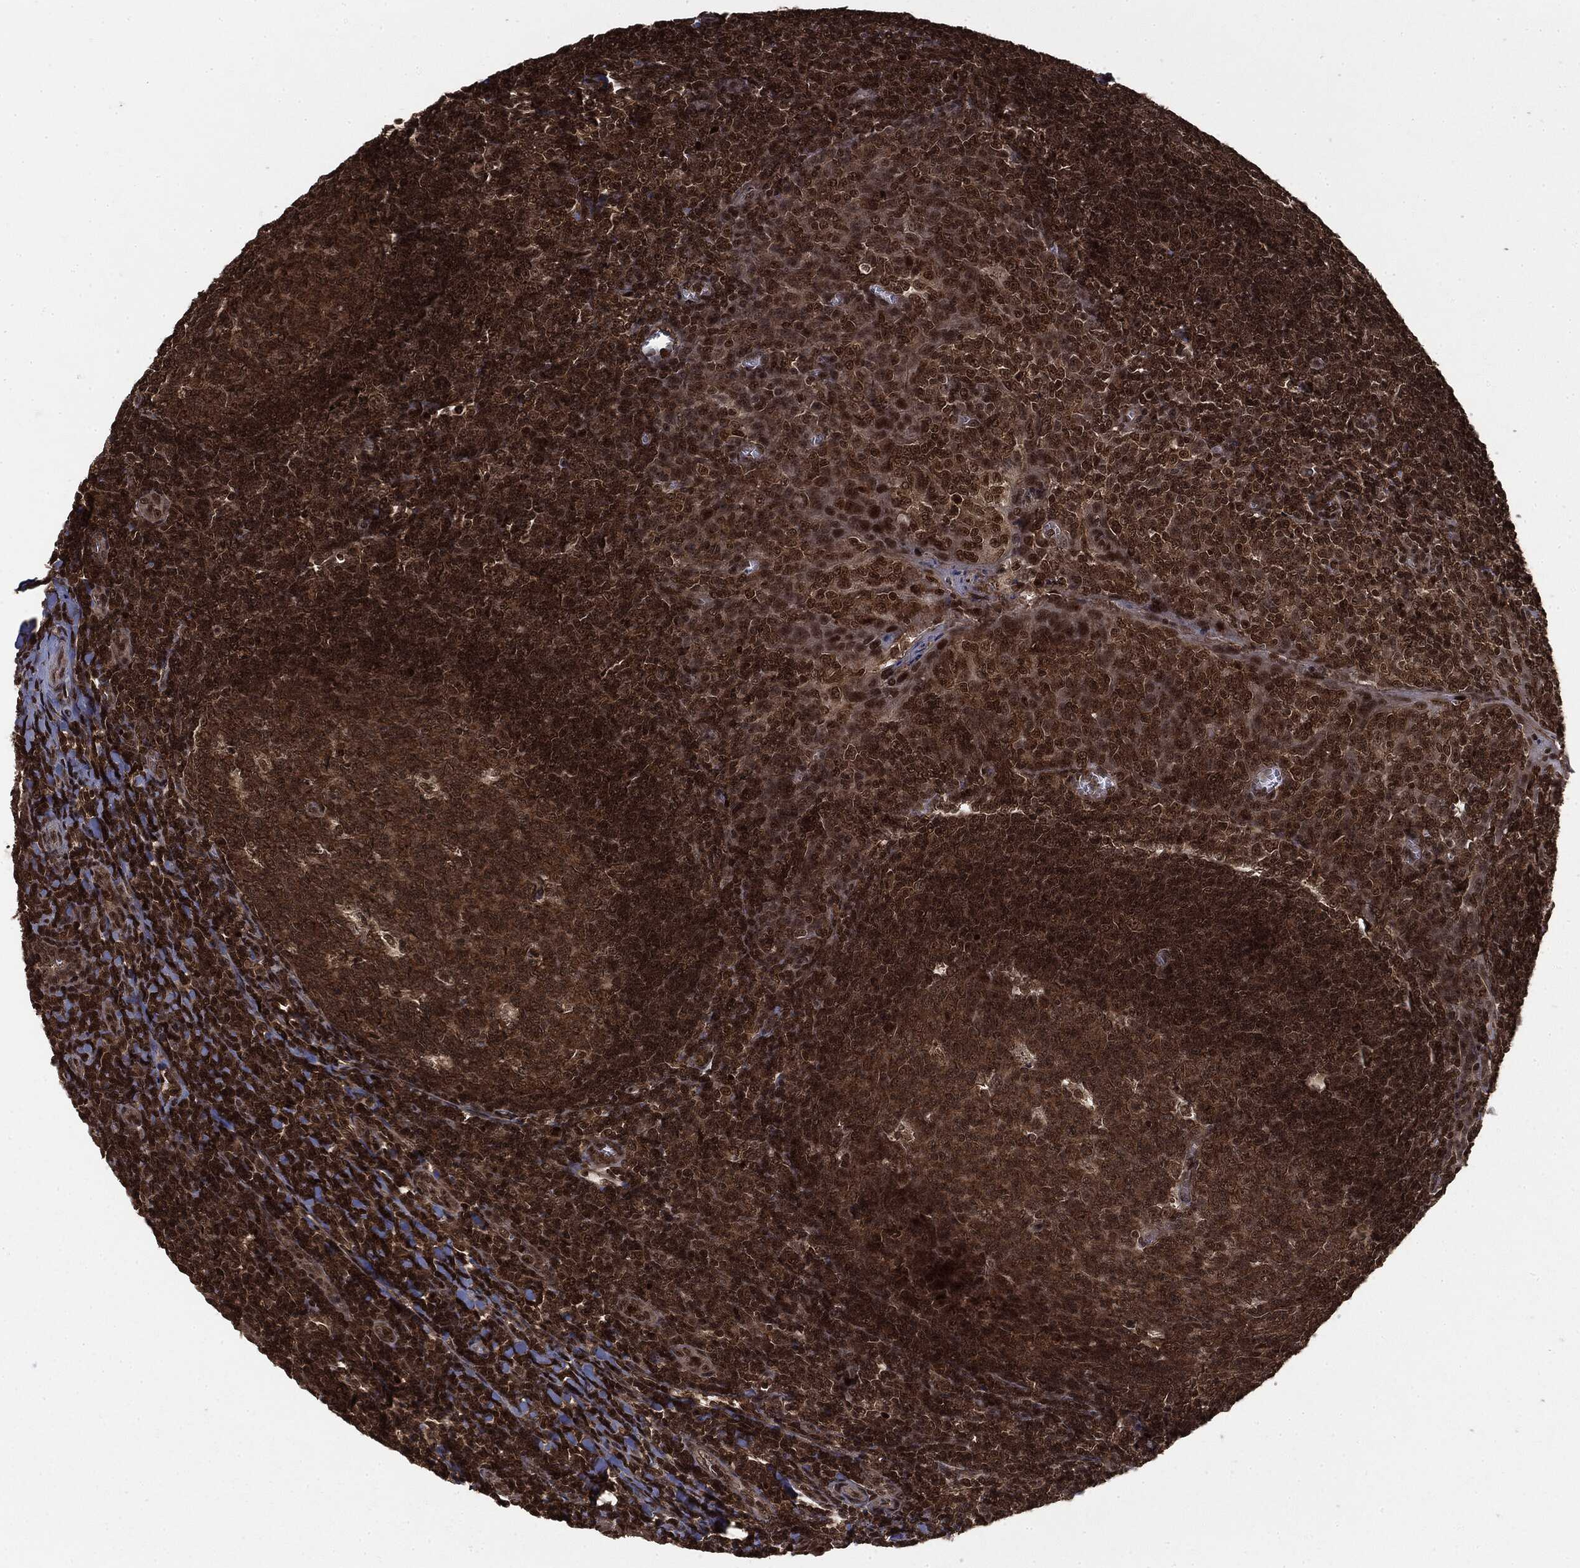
{"staining": {"intensity": "strong", "quantity": ">75%", "location": "cytoplasmic/membranous,nuclear"}, "tissue": "tonsil", "cell_type": "Germinal center cells", "image_type": "normal", "snomed": [{"axis": "morphology", "description": "Normal tissue, NOS"}, {"axis": "topography", "description": "Tonsil"}], "caption": "Tonsil was stained to show a protein in brown. There is high levels of strong cytoplasmic/membranous,nuclear expression in about >75% of germinal center cells. (Stains: DAB (3,3'-diaminobenzidine) in brown, nuclei in blue, Microscopy: brightfield microscopy at high magnification).", "gene": "CTDP1", "patient": {"sex": "male", "age": 20}}